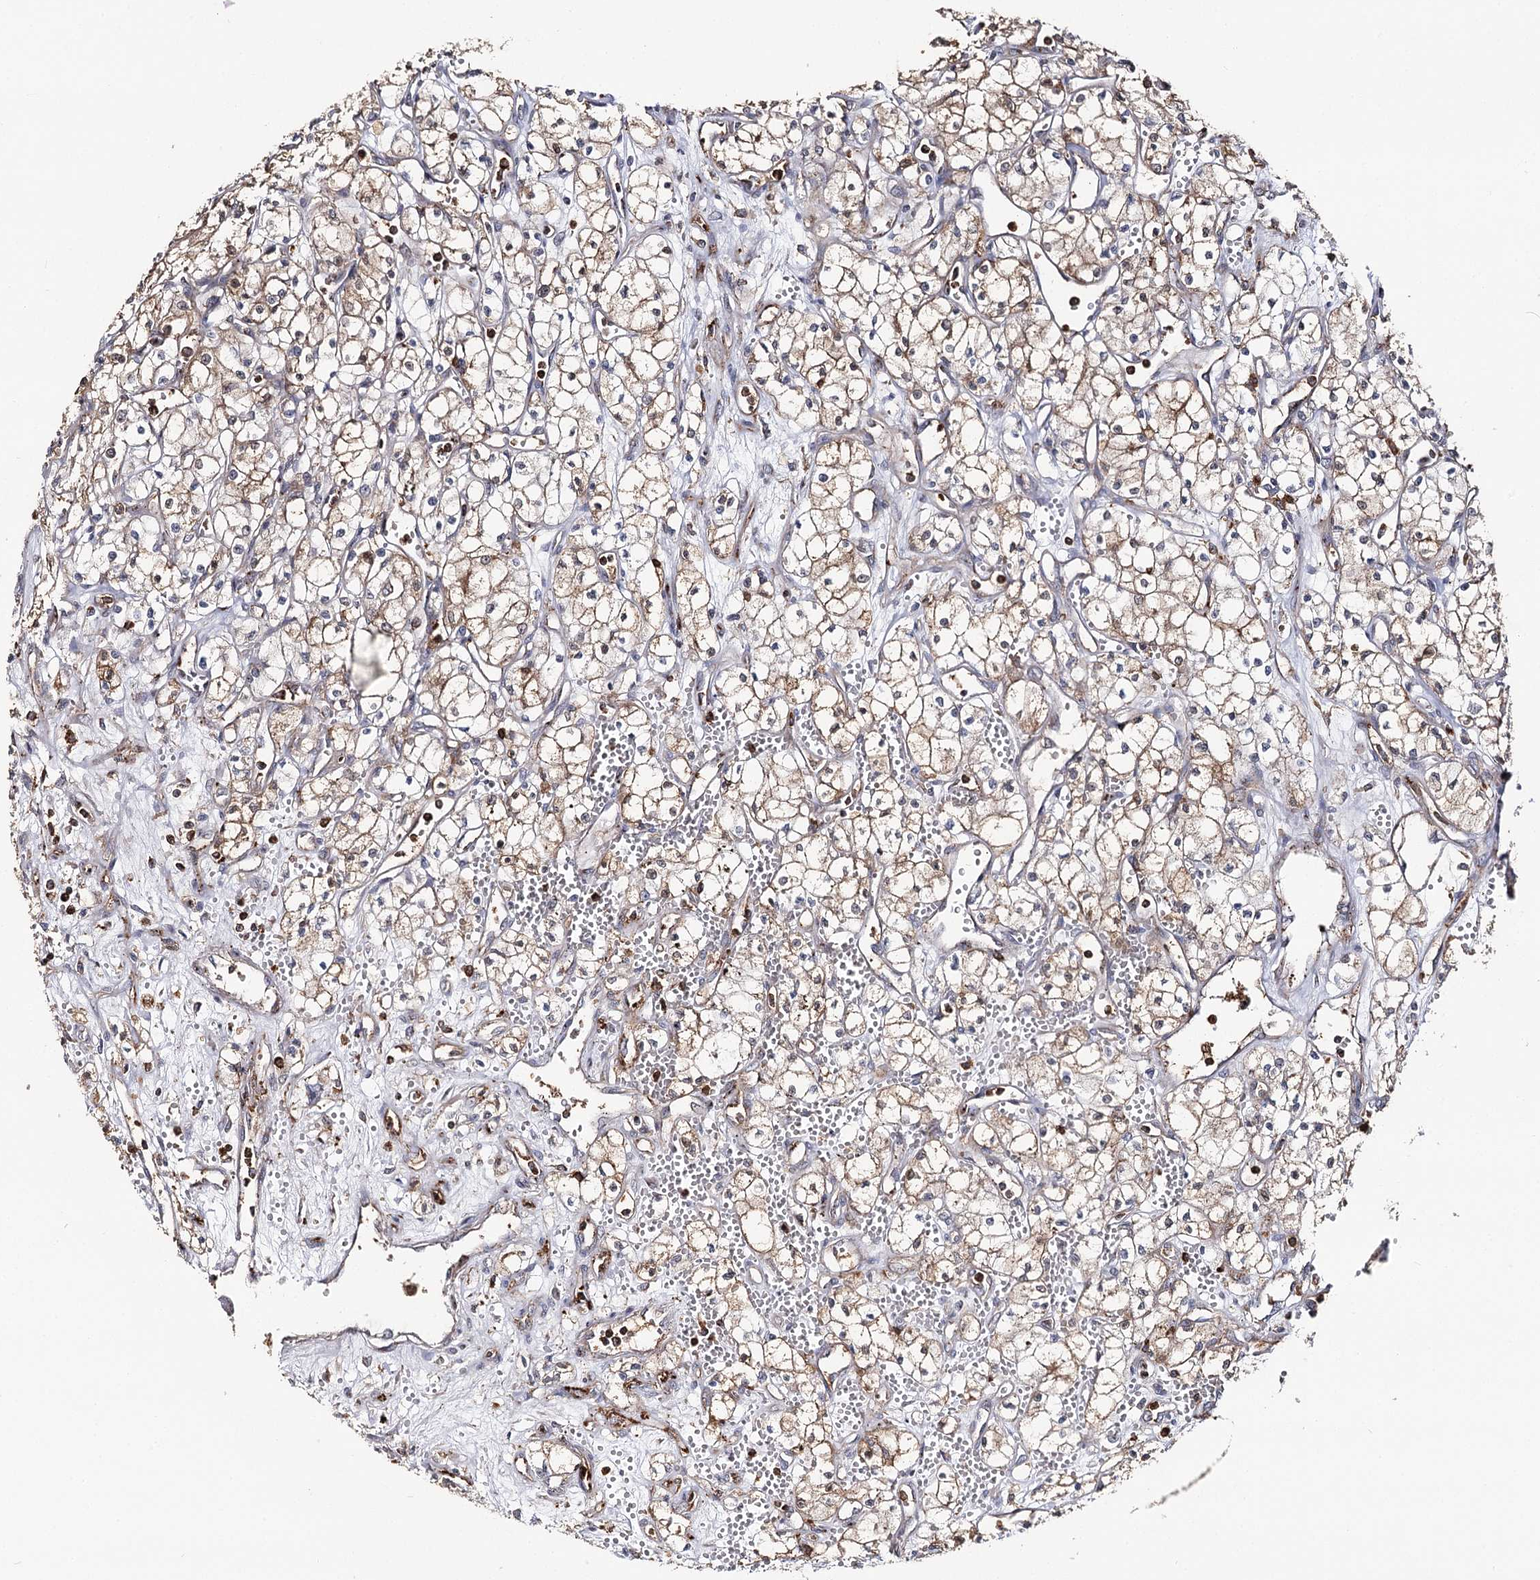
{"staining": {"intensity": "weak", "quantity": "25%-75%", "location": "cytoplasmic/membranous"}, "tissue": "renal cancer", "cell_type": "Tumor cells", "image_type": "cancer", "snomed": [{"axis": "morphology", "description": "Adenocarcinoma, NOS"}, {"axis": "topography", "description": "Kidney"}], "caption": "The photomicrograph displays staining of renal cancer, revealing weak cytoplasmic/membranous protein staining (brown color) within tumor cells. Nuclei are stained in blue.", "gene": "SEC24B", "patient": {"sex": "male", "age": 59}}